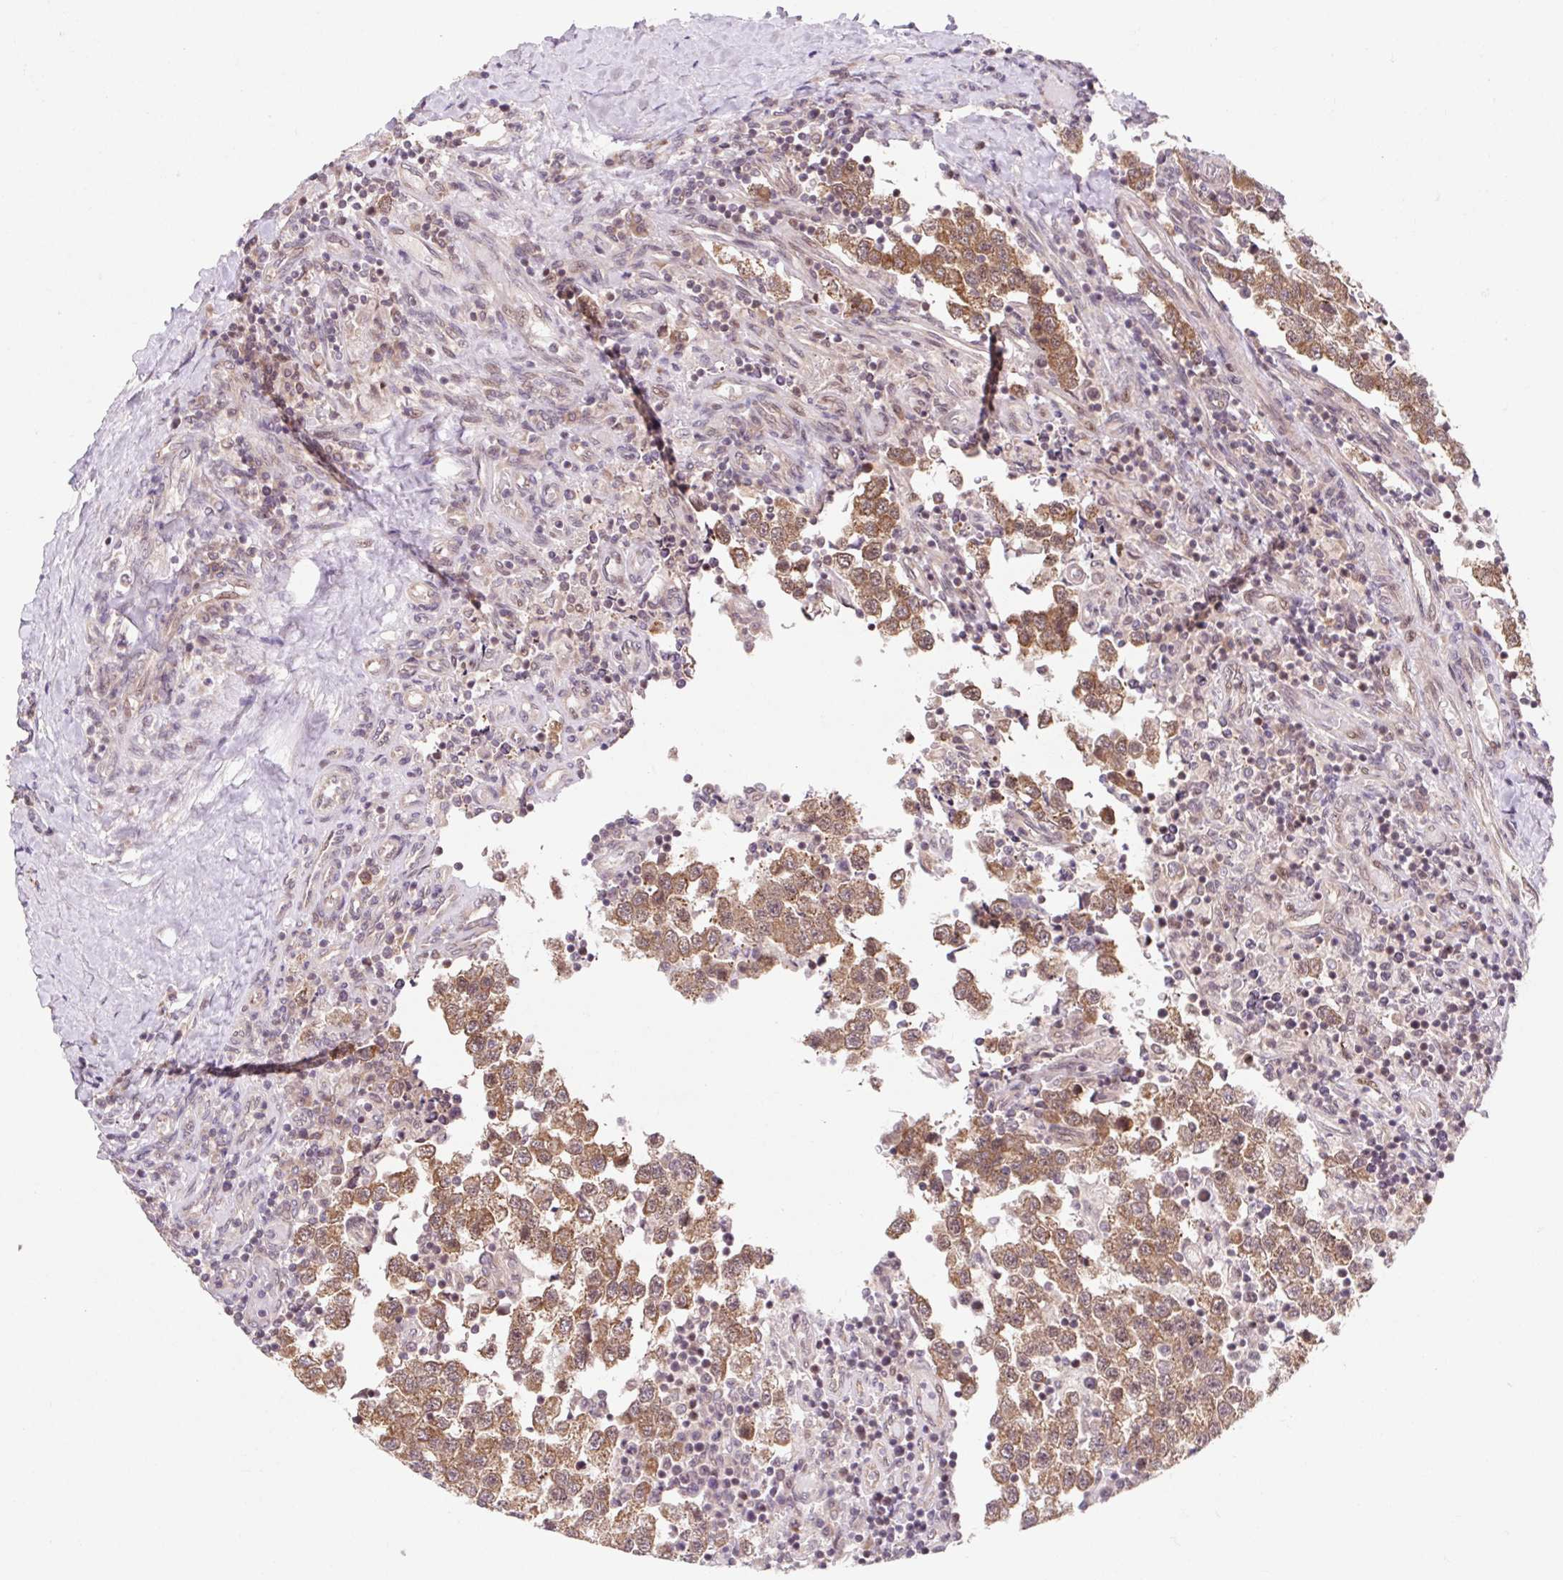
{"staining": {"intensity": "moderate", "quantity": ">75%", "location": "cytoplasmic/membranous"}, "tissue": "testis cancer", "cell_type": "Tumor cells", "image_type": "cancer", "snomed": [{"axis": "morphology", "description": "Seminoma, NOS"}, {"axis": "topography", "description": "Testis"}], "caption": "An image of testis seminoma stained for a protein exhibits moderate cytoplasmic/membranous brown staining in tumor cells.", "gene": "HFE", "patient": {"sex": "male", "age": 34}}